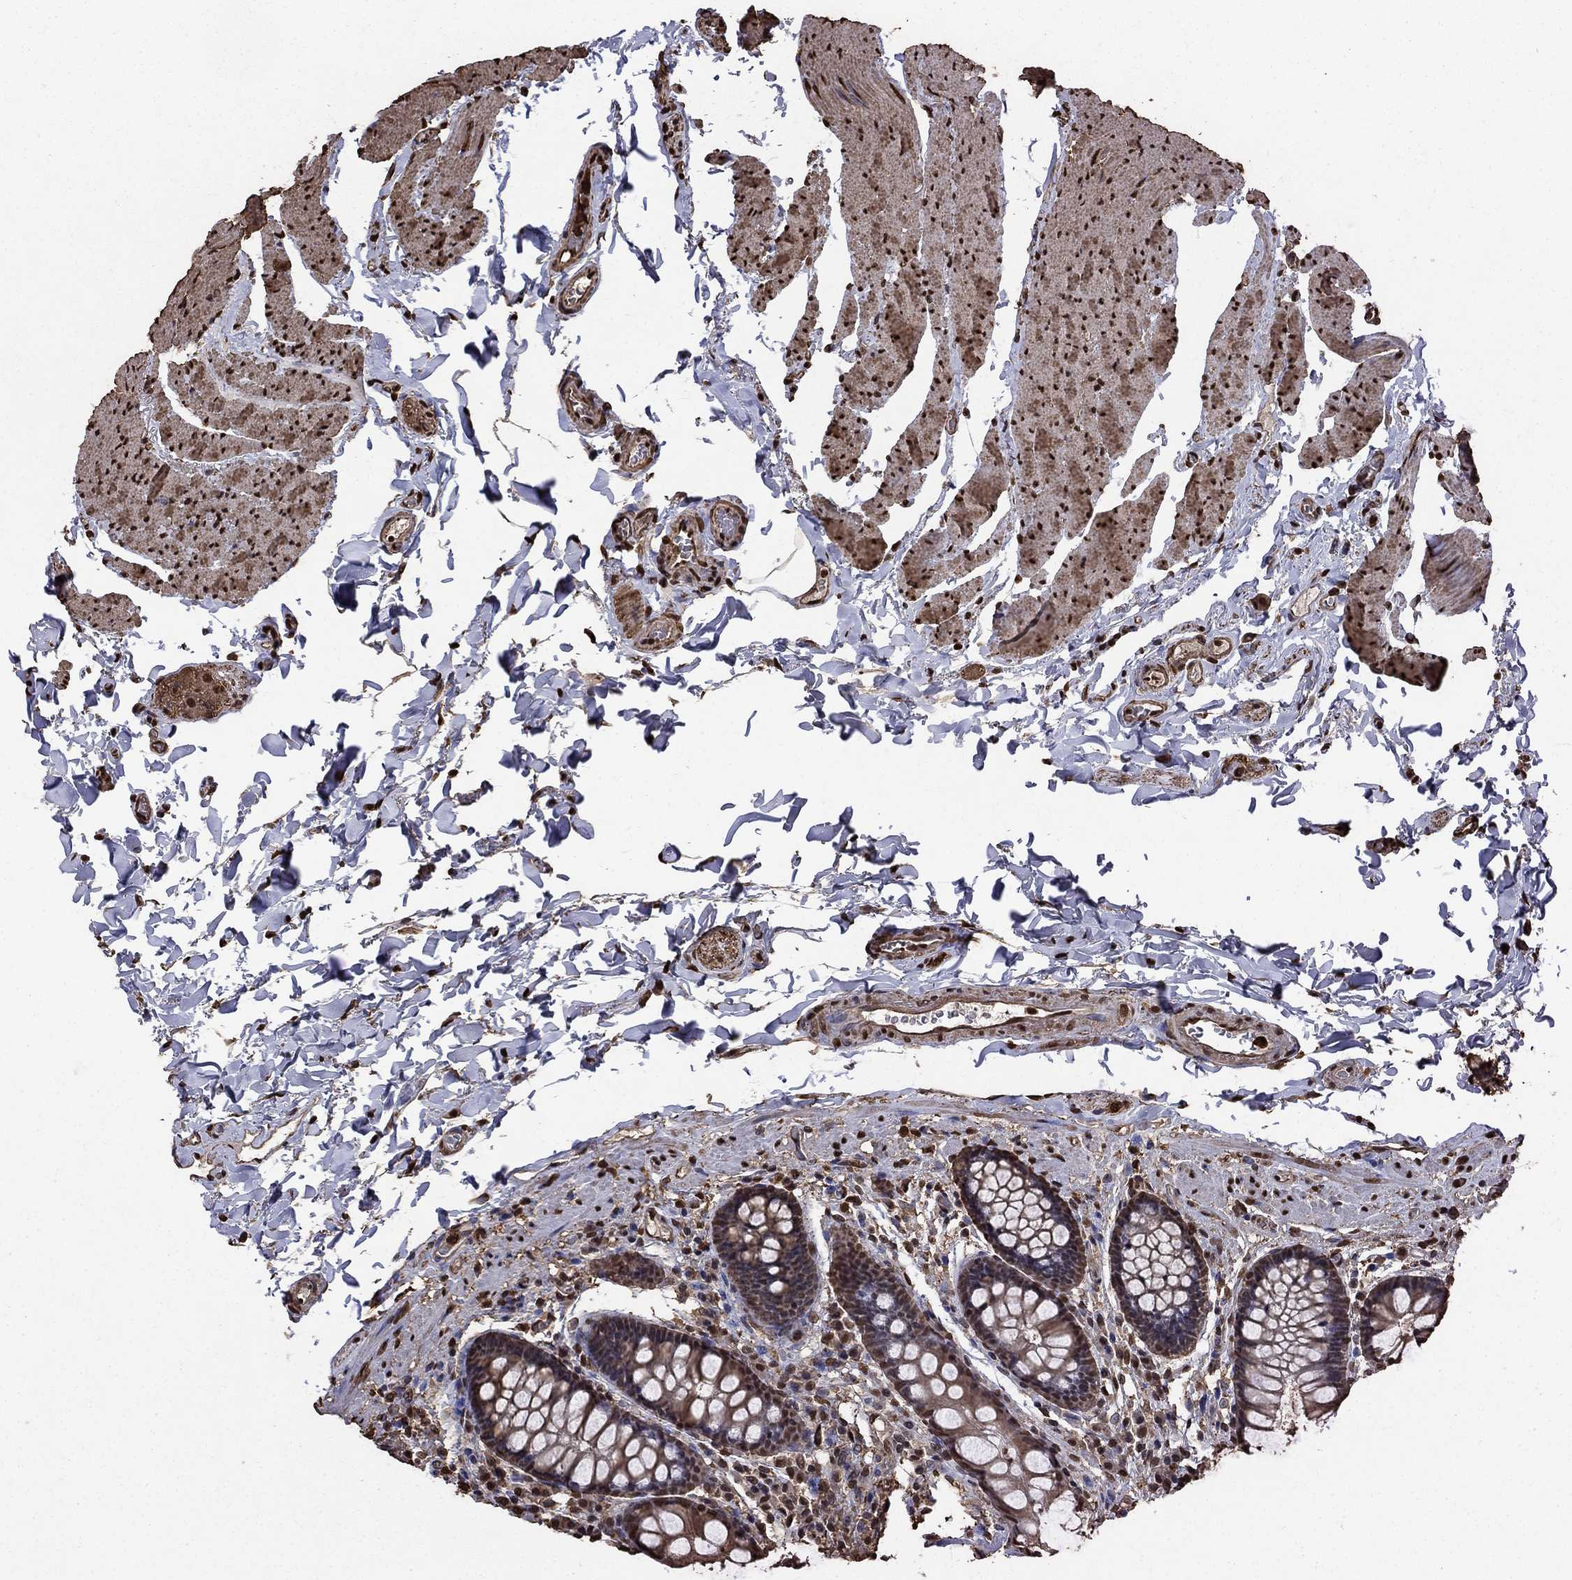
{"staining": {"intensity": "moderate", "quantity": "25%-75%", "location": "cytoplasmic/membranous"}, "tissue": "colon", "cell_type": "Endothelial cells", "image_type": "normal", "snomed": [{"axis": "morphology", "description": "Normal tissue, NOS"}, {"axis": "topography", "description": "Colon"}], "caption": "Approximately 25%-75% of endothelial cells in benign human colon demonstrate moderate cytoplasmic/membranous protein positivity as visualized by brown immunohistochemical staining.", "gene": "GAPDH", "patient": {"sex": "female", "age": 86}}